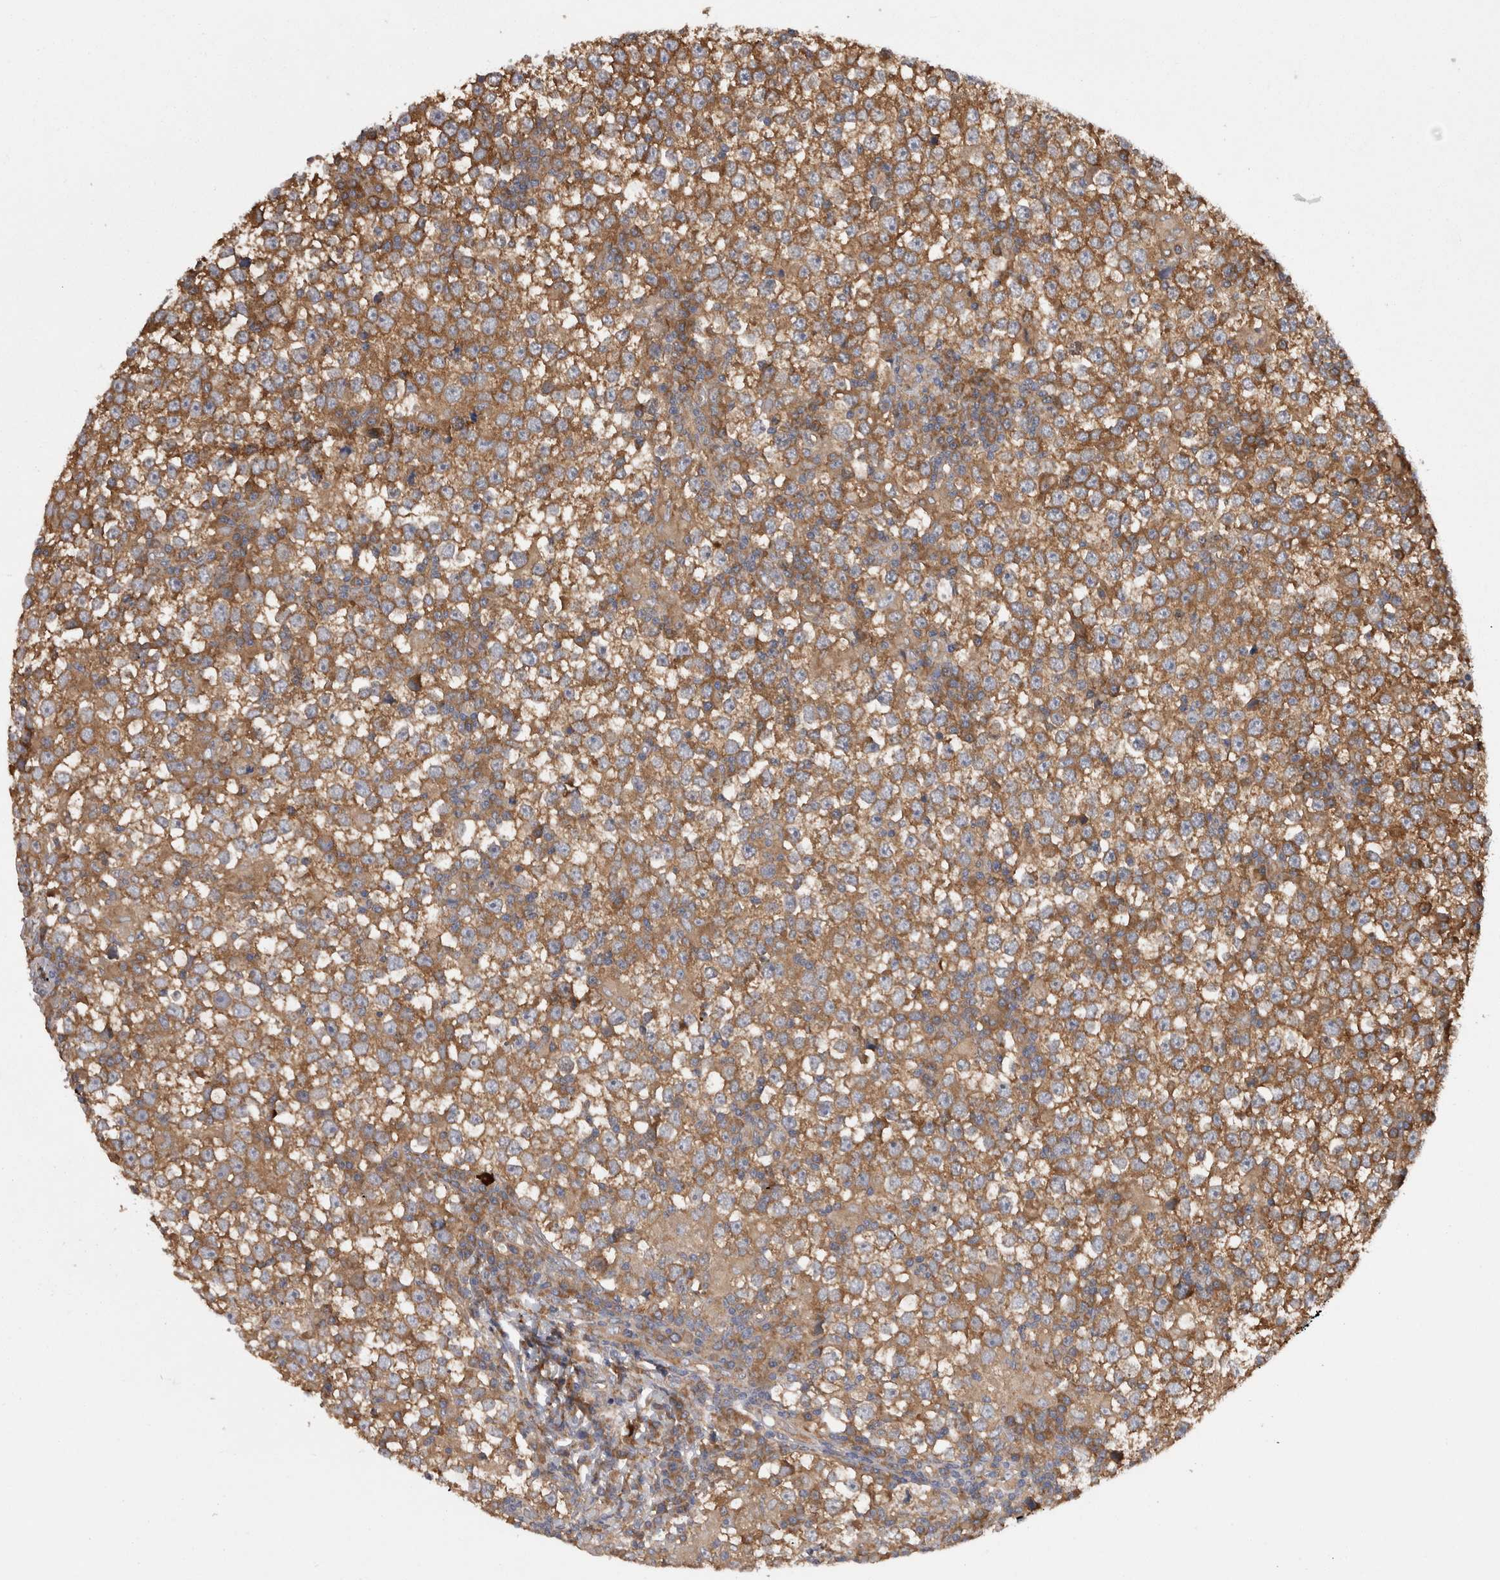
{"staining": {"intensity": "moderate", "quantity": ">75%", "location": "cytoplasmic/membranous"}, "tissue": "testis cancer", "cell_type": "Tumor cells", "image_type": "cancer", "snomed": [{"axis": "morphology", "description": "Seminoma, NOS"}, {"axis": "topography", "description": "Testis"}], "caption": "Human testis cancer (seminoma) stained for a protein (brown) demonstrates moderate cytoplasmic/membranous positive staining in approximately >75% of tumor cells.", "gene": "SMCR8", "patient": {"sex": "male", "age": 65}}